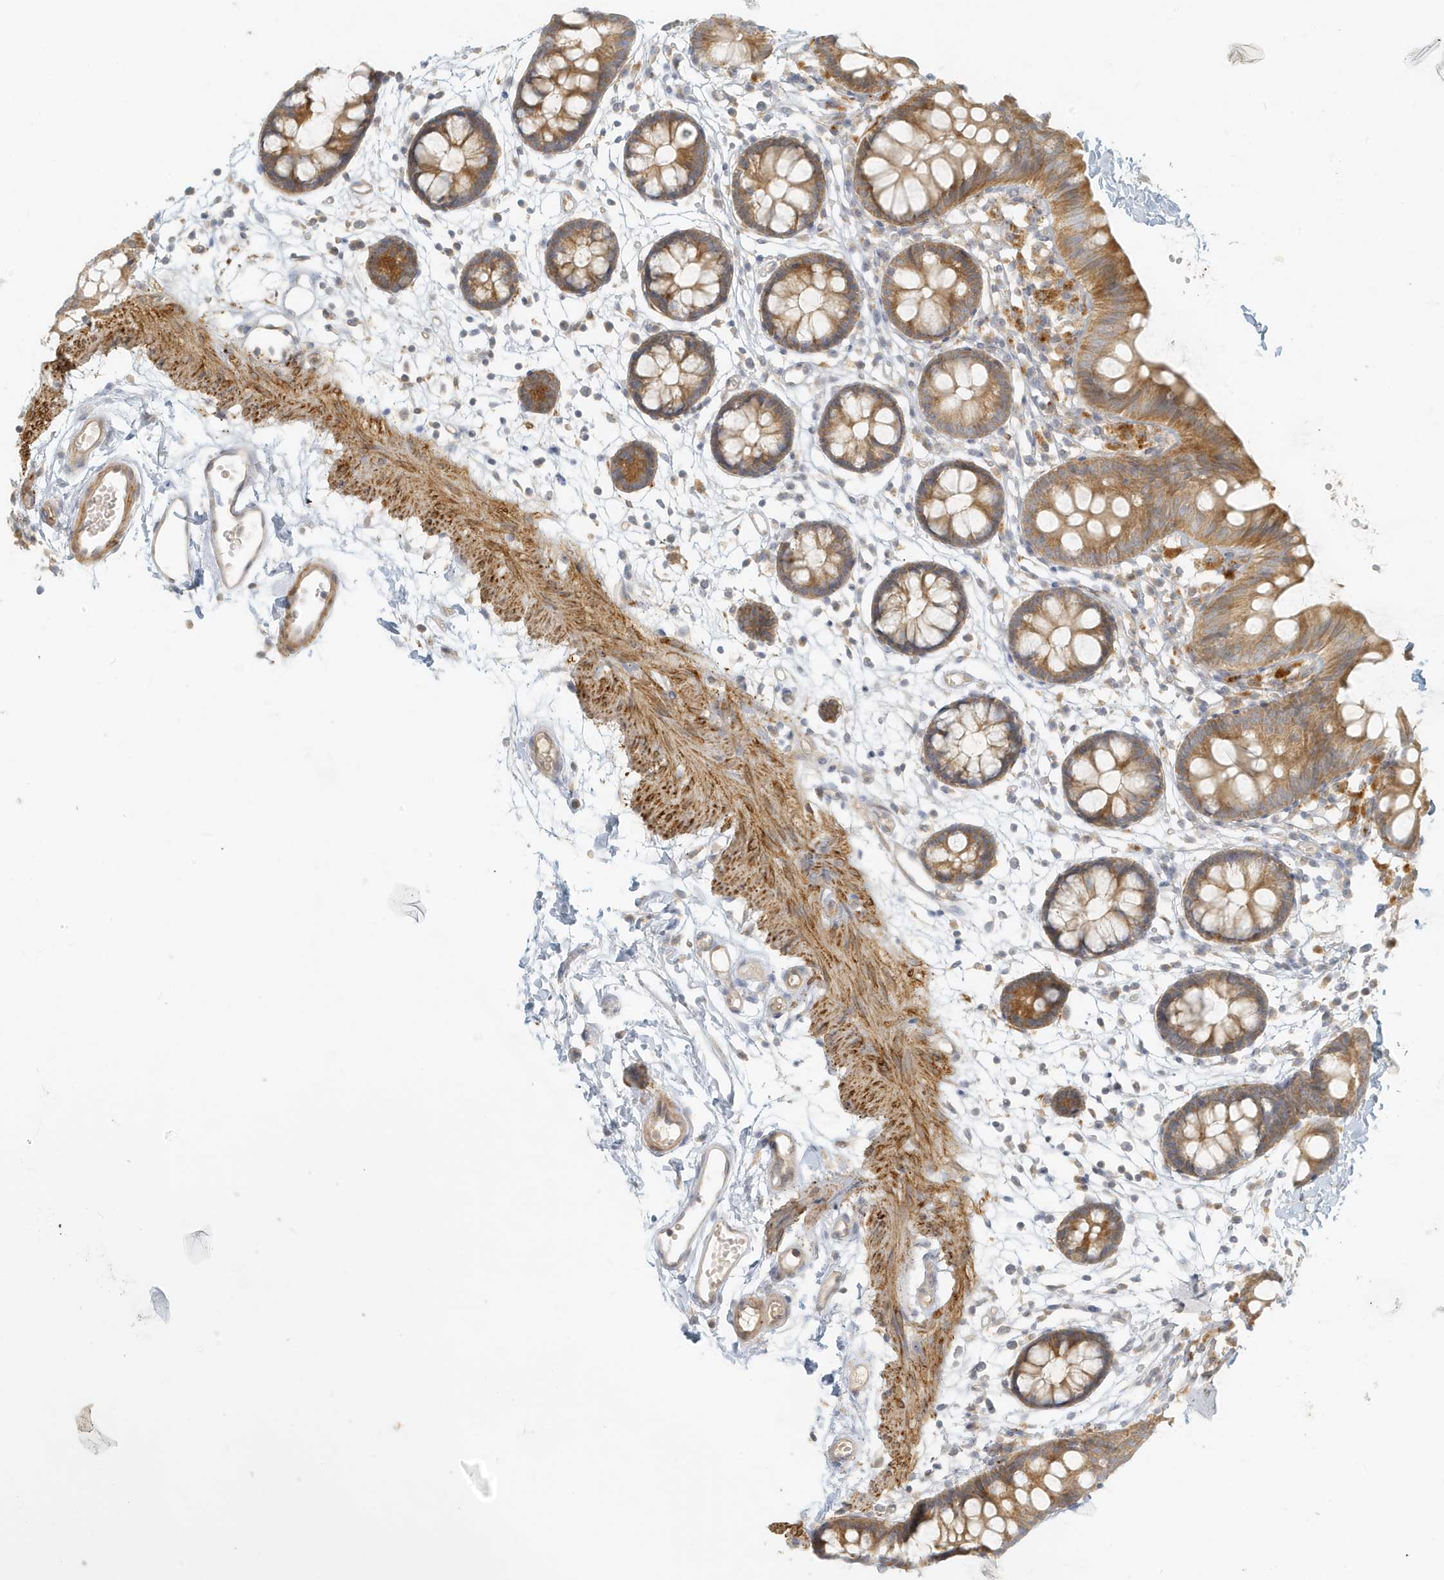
{"staining": {"intensity": "moderate", "quantity": "25%-75%", "location": "cytoplasmic/membranous"}, "tissue": "colon", "cell_type": "Endothelial cells", "image_type": "normal", "snomed": [{"axis": "morphology", "description": "Normal tissue, NOS"}, {"axis": "topography", "description": "Colon"}], "caption": "A medium amount of moderate cytoplasmic/membranous staining is appreciated in about 25%-75% of endothelial cells in normal colon. (Stains: DAB in brown, nuclei in blue, Microscopy: brightfield microscopy at high magnification).", "gene": "MCOLN1", "patient": {"sex": "male", "age": 56}}